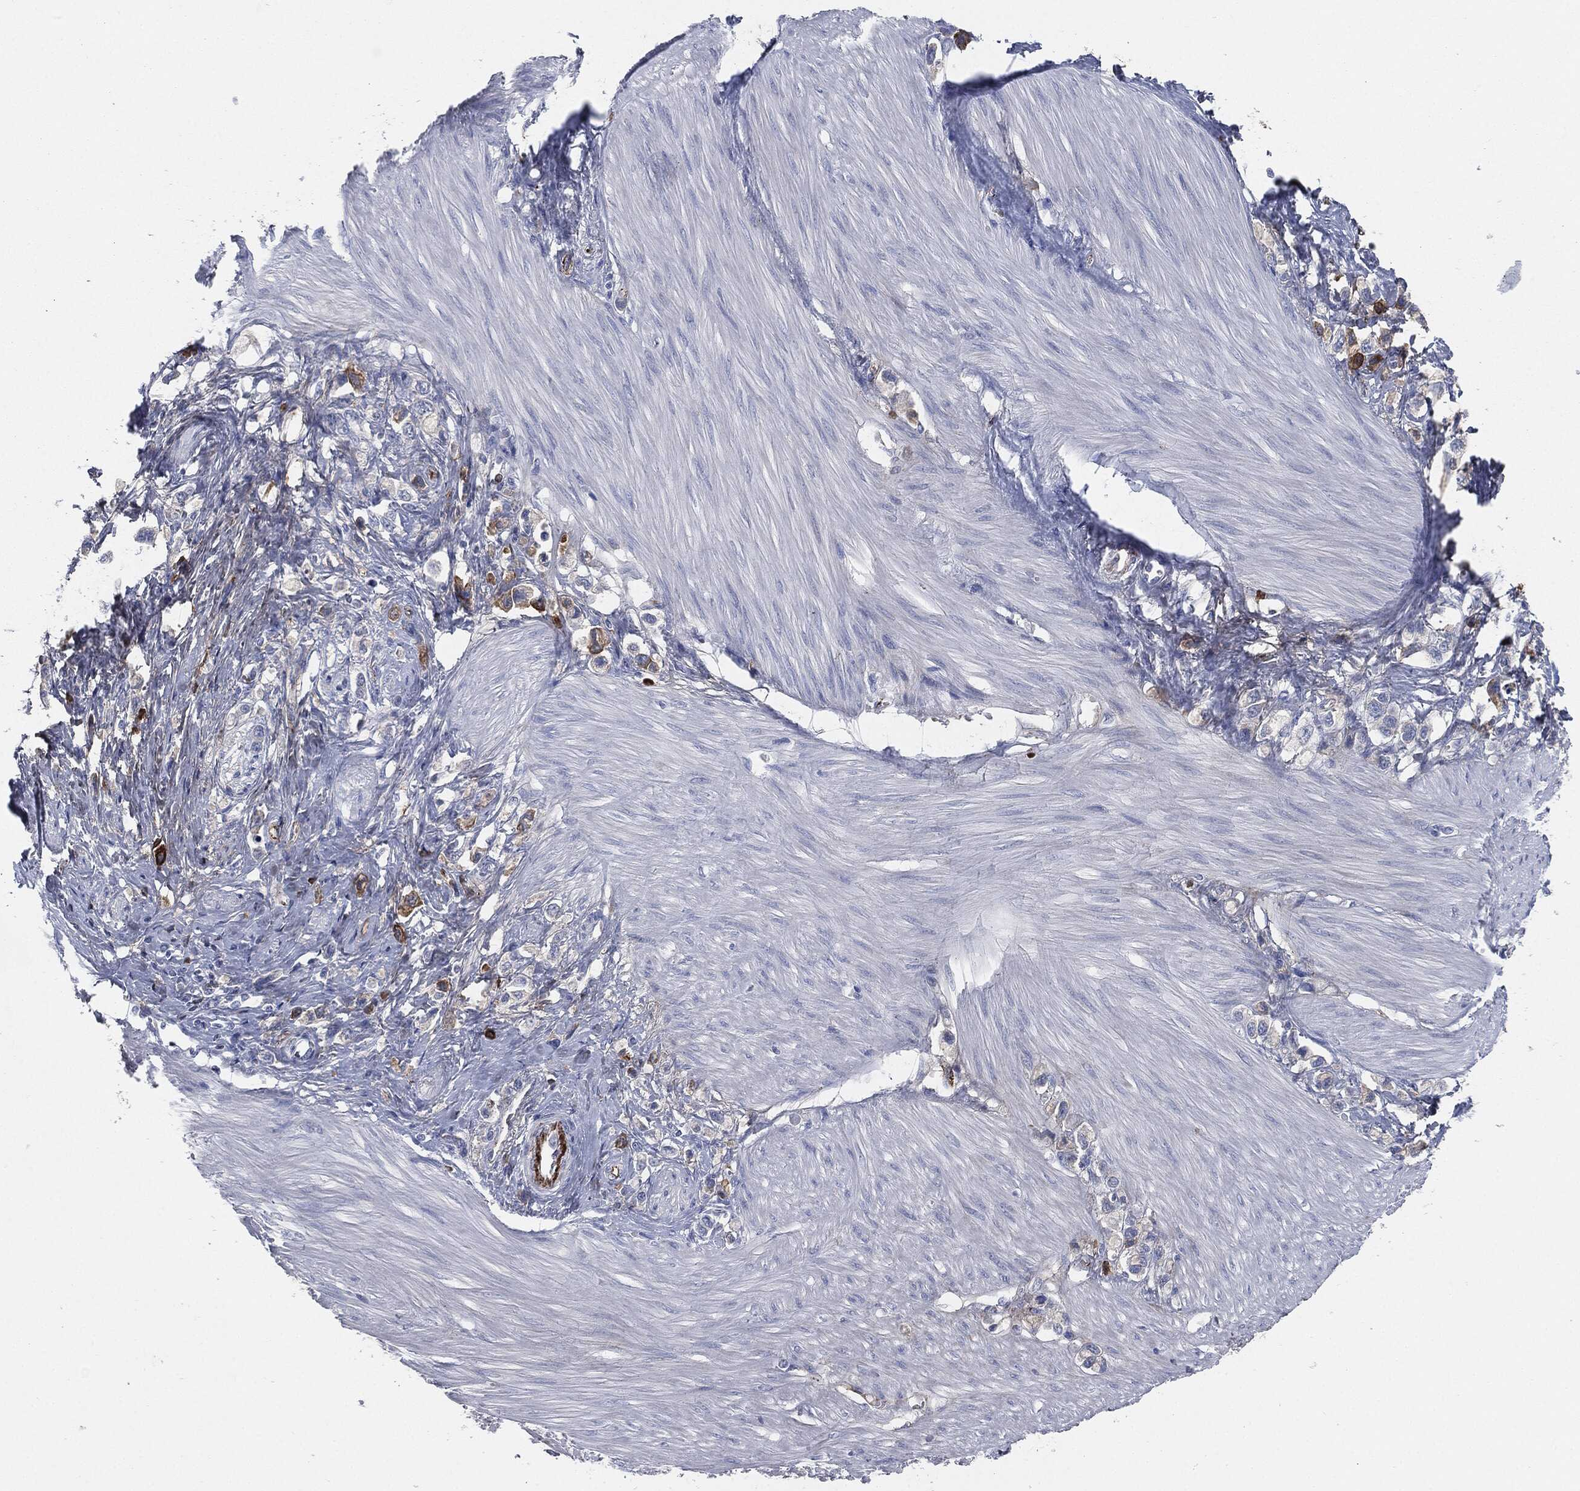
{"staining": {"intensity": "strong", "quantity": "<25%", "location": "cytoplasmic/membranous"}, "tissue": "stomach cancer", "cell_type": "Tumor cells", "image_type": "cancer", "snomed": [{"axis": "morphology", "description": "Normal tissue, NOS"}, {"axis": "morphology", "description": "Adenocarcinoma, NOS"}, {"axis": "morphology", "description": "Adenocarcinoma, High grade"}, {"axis": "topography", "description": "Stomach, upper"}, {"axis": "topography", "description": "Stomach"}], "caption": "Protein staining of stomach cancer tissue exhibits strong cytoplasmic/membranous positivity in about <25% of tumor cells.", "gene": "APOB", "patient": {"sex": "female", "age": 65}}